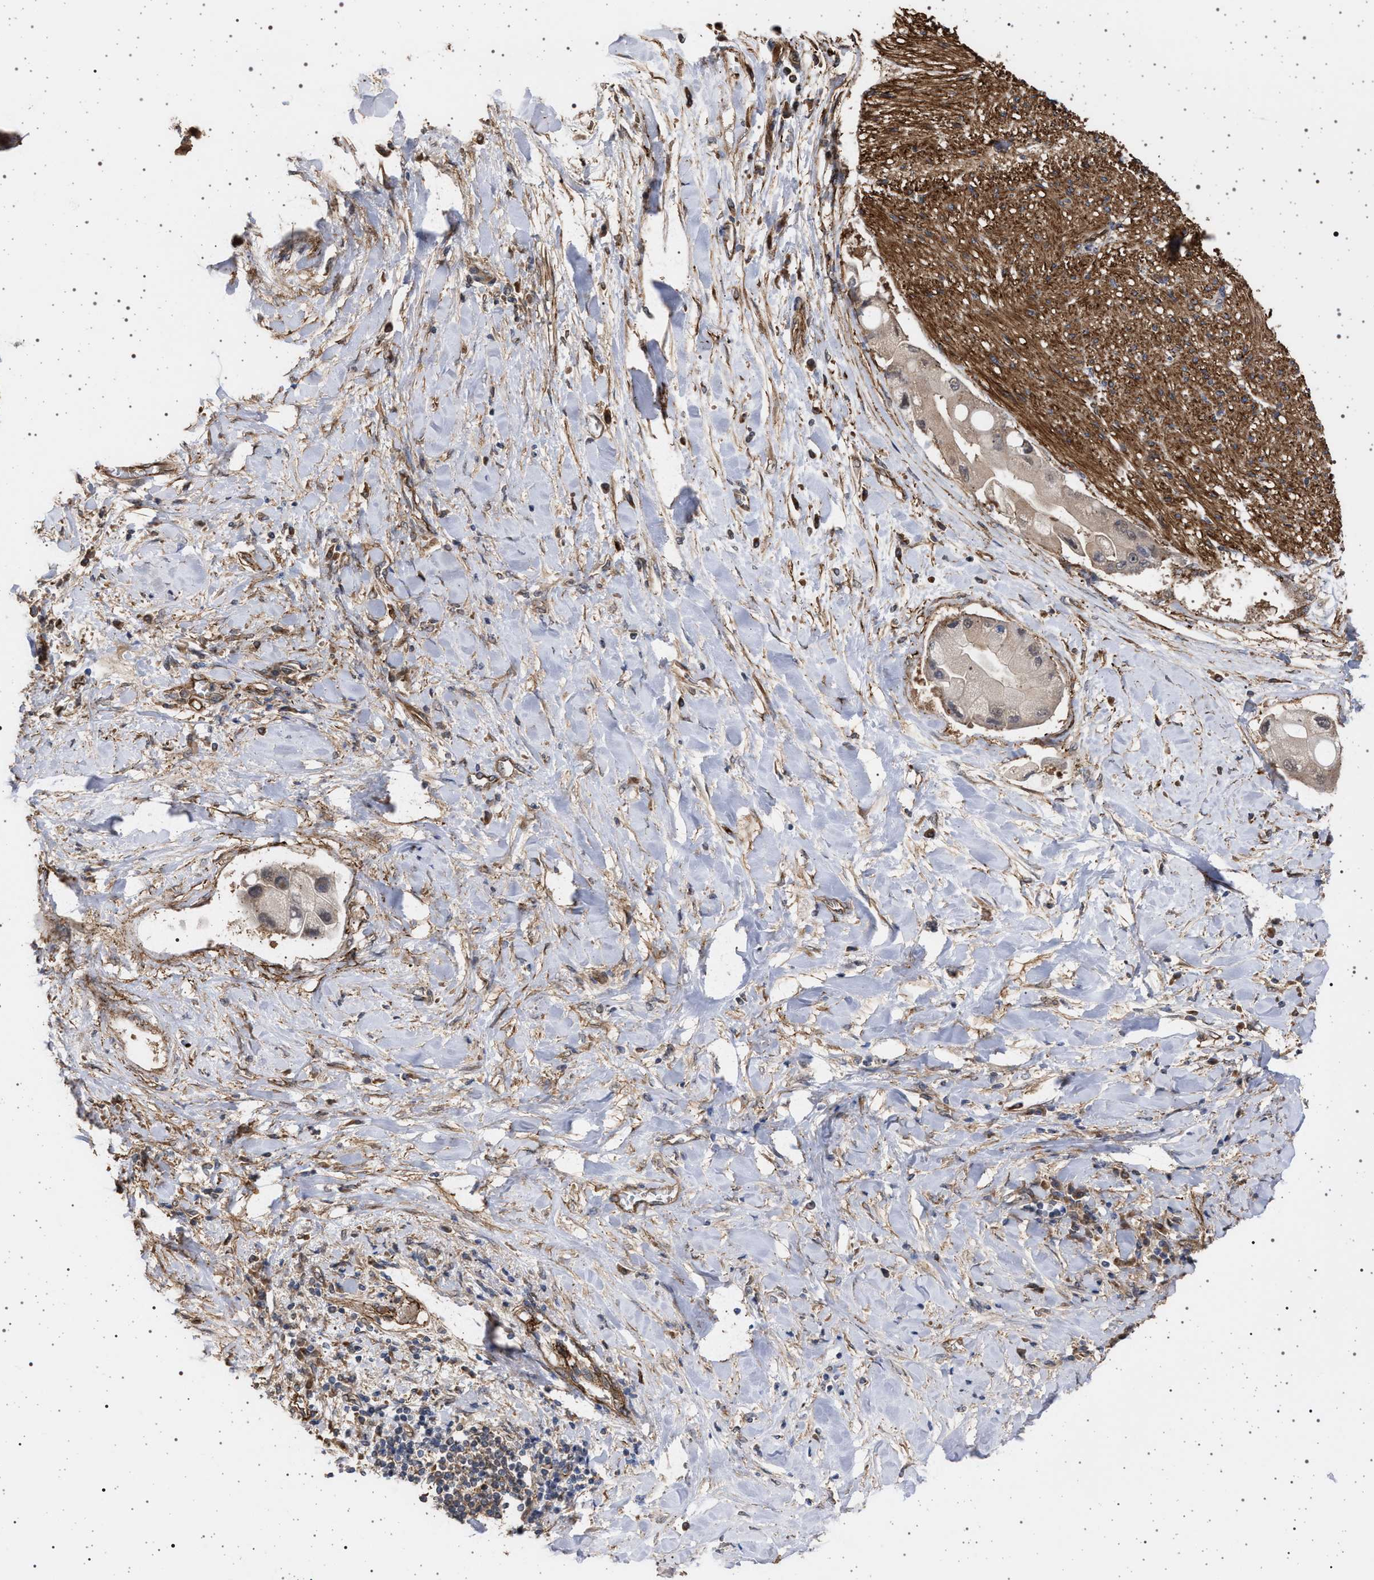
{"staining": {"intensity": "weak", "quantity": "<25%", "location": "cytoplasmic/membranous"}, "tissue": "liver cancer", "cell_type": "Tumor cells", "image_type": "cancer", "snomed": [{"axis": "morphology", "description": "Cholangiocarcinoma"}, {"axis": "topography", "description": "Liver"}], "caption": "Immunohistochemistry (IHC) image of human liver cholangiocarcinoma stained for a protein (brown), which displays no positivity in tumor cells. (Stains: DAB IHC with hematoxylin counter stain, Microscopy: brightfield microscopy at high magnification).", "gene": "IFT20", "patient": {"sex": "male", "age": 50}}